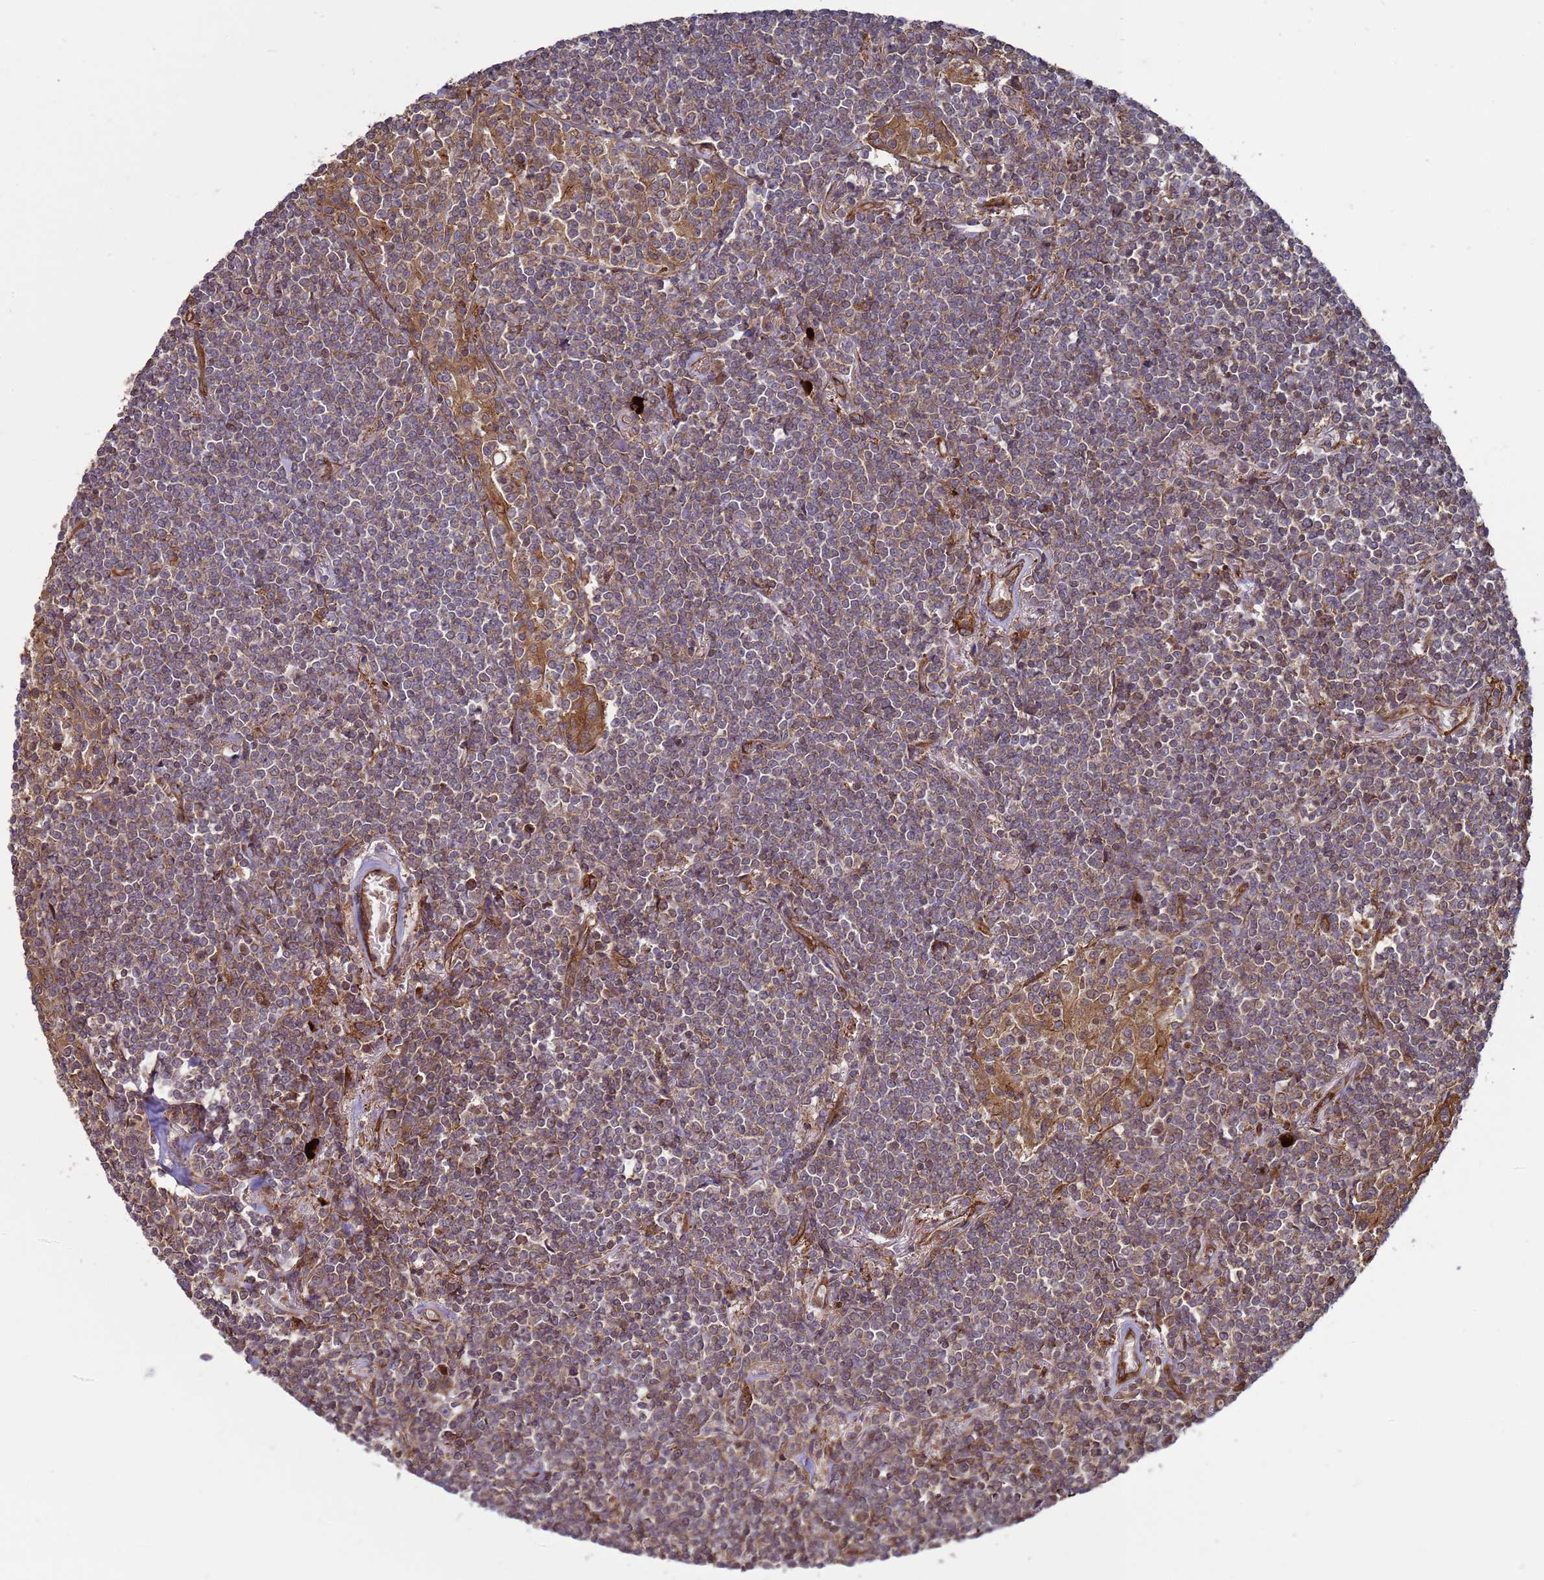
{"staining": {"intensity": "weak", "quantity": ">75%", "location": "cytoplasmic/membranous"}, "tissue": "lymphoma", "cell_type": "Tumor cells", "image_type": "cancer", "snomed": [{"axis": "morphology", "description": "Malignant lymphoma, non-Hodgkin's type, Low grade"}, {"axis": "topography", "description": "Lung"}], "caption": "Human low-grade malignant lymphoma, non-Hodgkin's type stained for a protein (brown) exhibits weak cytoplasmic/membranous positive expression in approximately >75% of tumor cells.", "gene": "CNOT1", "patient": {"sex": "female", "age": 71}}